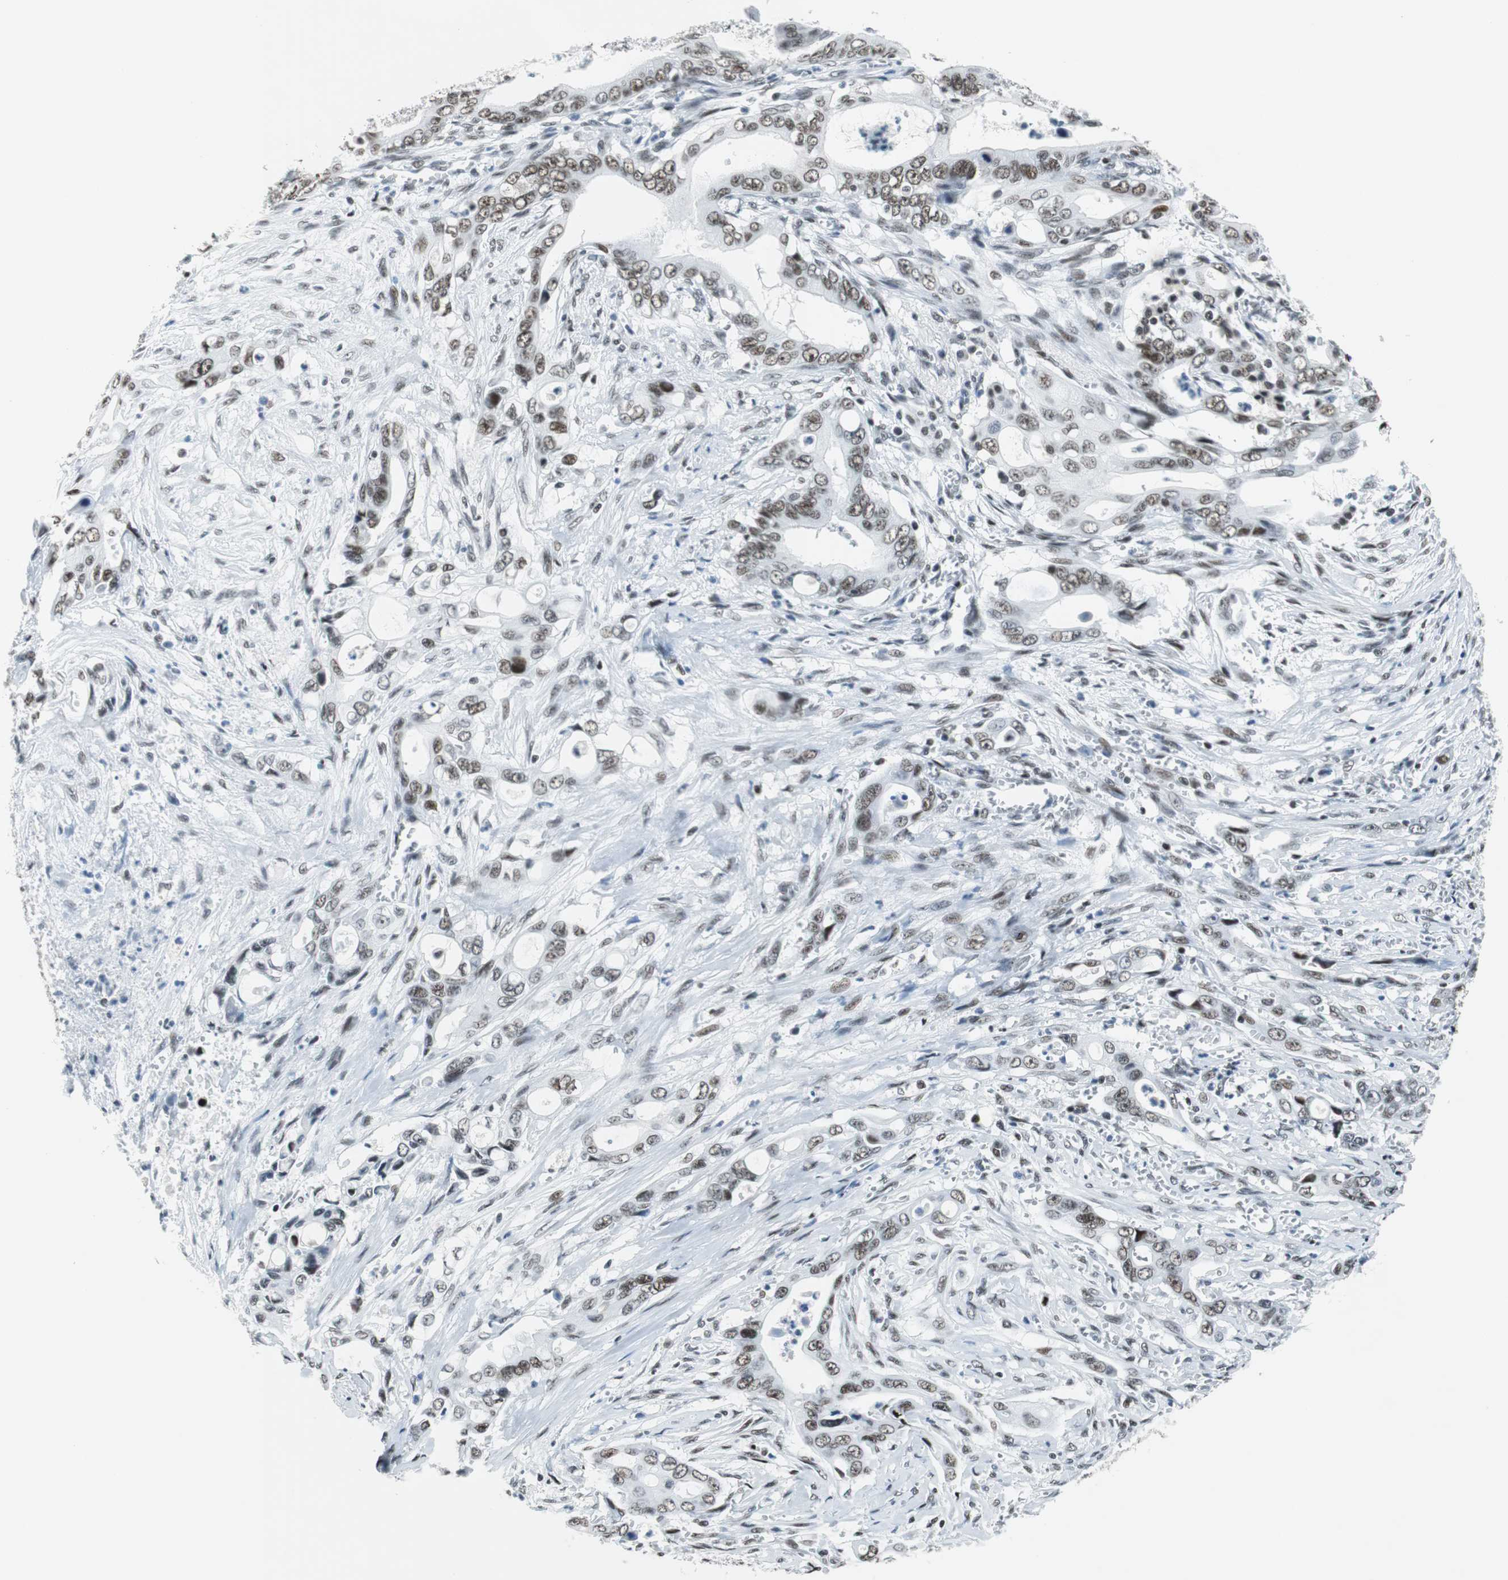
{"staining": {"intensity": "weak", "quantity": "25%-75%", "location": "nuclear"}, "tissue": "pancreatic cancer", "cell_type": "Tumor cells", "image_type": "cancer", "snomed": [{"axis": "morphology", "description": "Adenocarcinoma, NOS"}, {"axis": "topography", "description": "Pancreas"}], "caption": "The photomicrograph demonstrates immunohistochemical staining of pancreatic cancer (adenocarcinoma). There is weak nuclear expression is seen in about 25%-75% of tumor cells.", "gene": "HDAC3", "patient": {"sex": "male", "age": 59}}